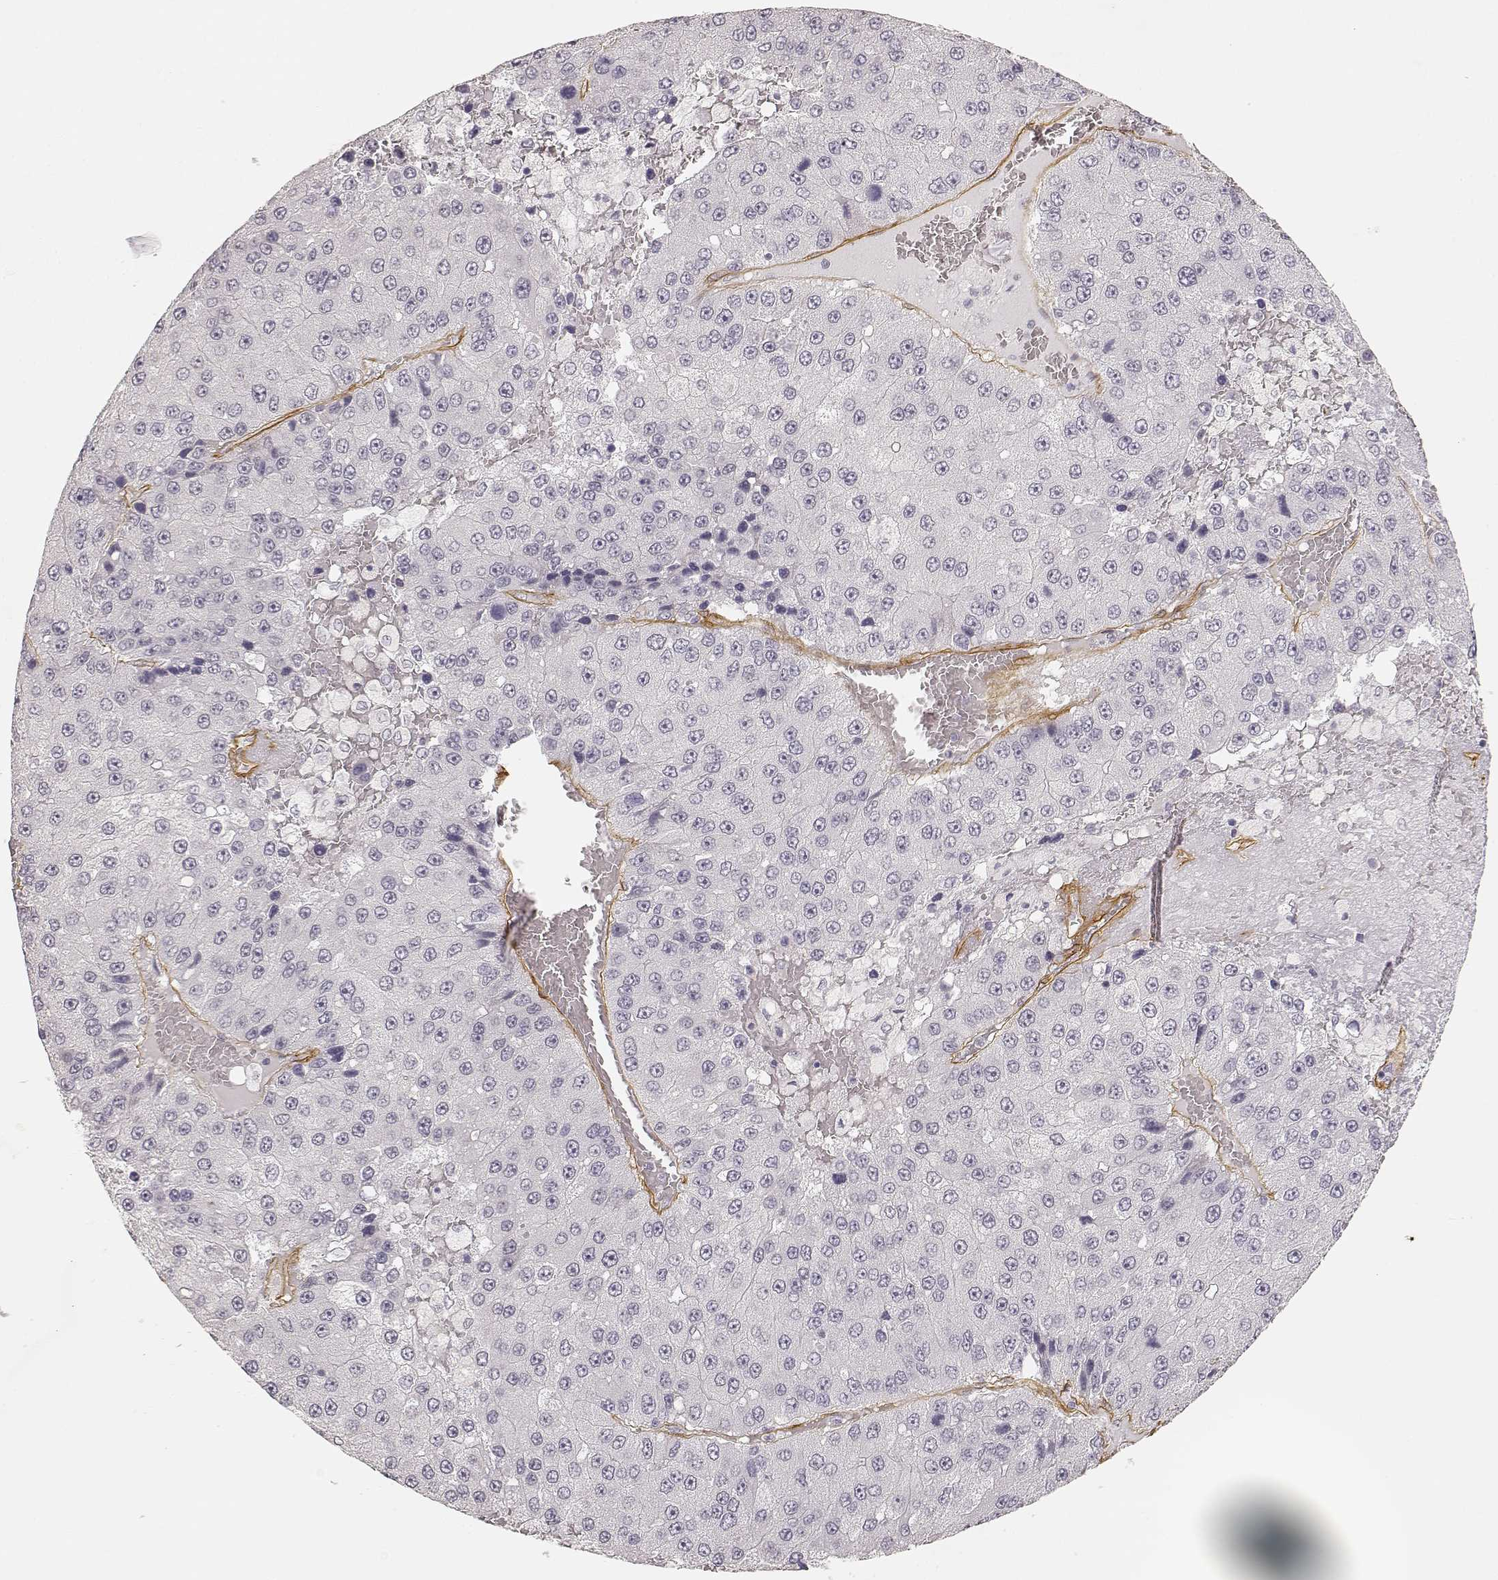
{"staining": {"intensity": "negative", "quantity": "none", "location": "none"}, "tissue": "liver cancer", "cell_type": "Tumor cells", "image_type": "cancer", "snomed": [{"axis": "morphology", "description": "Carcinoma, Hepatocellular, NOS"}, {"axis": "topography", "description": "Liver"}], "caption": "A high-resolution photomicrograph shows IHC staining of liver cancer, which exhibits no significant expression in tumor cells.", "gene": "LAMA4", "patient": {"sex": "female", "age": 73}}